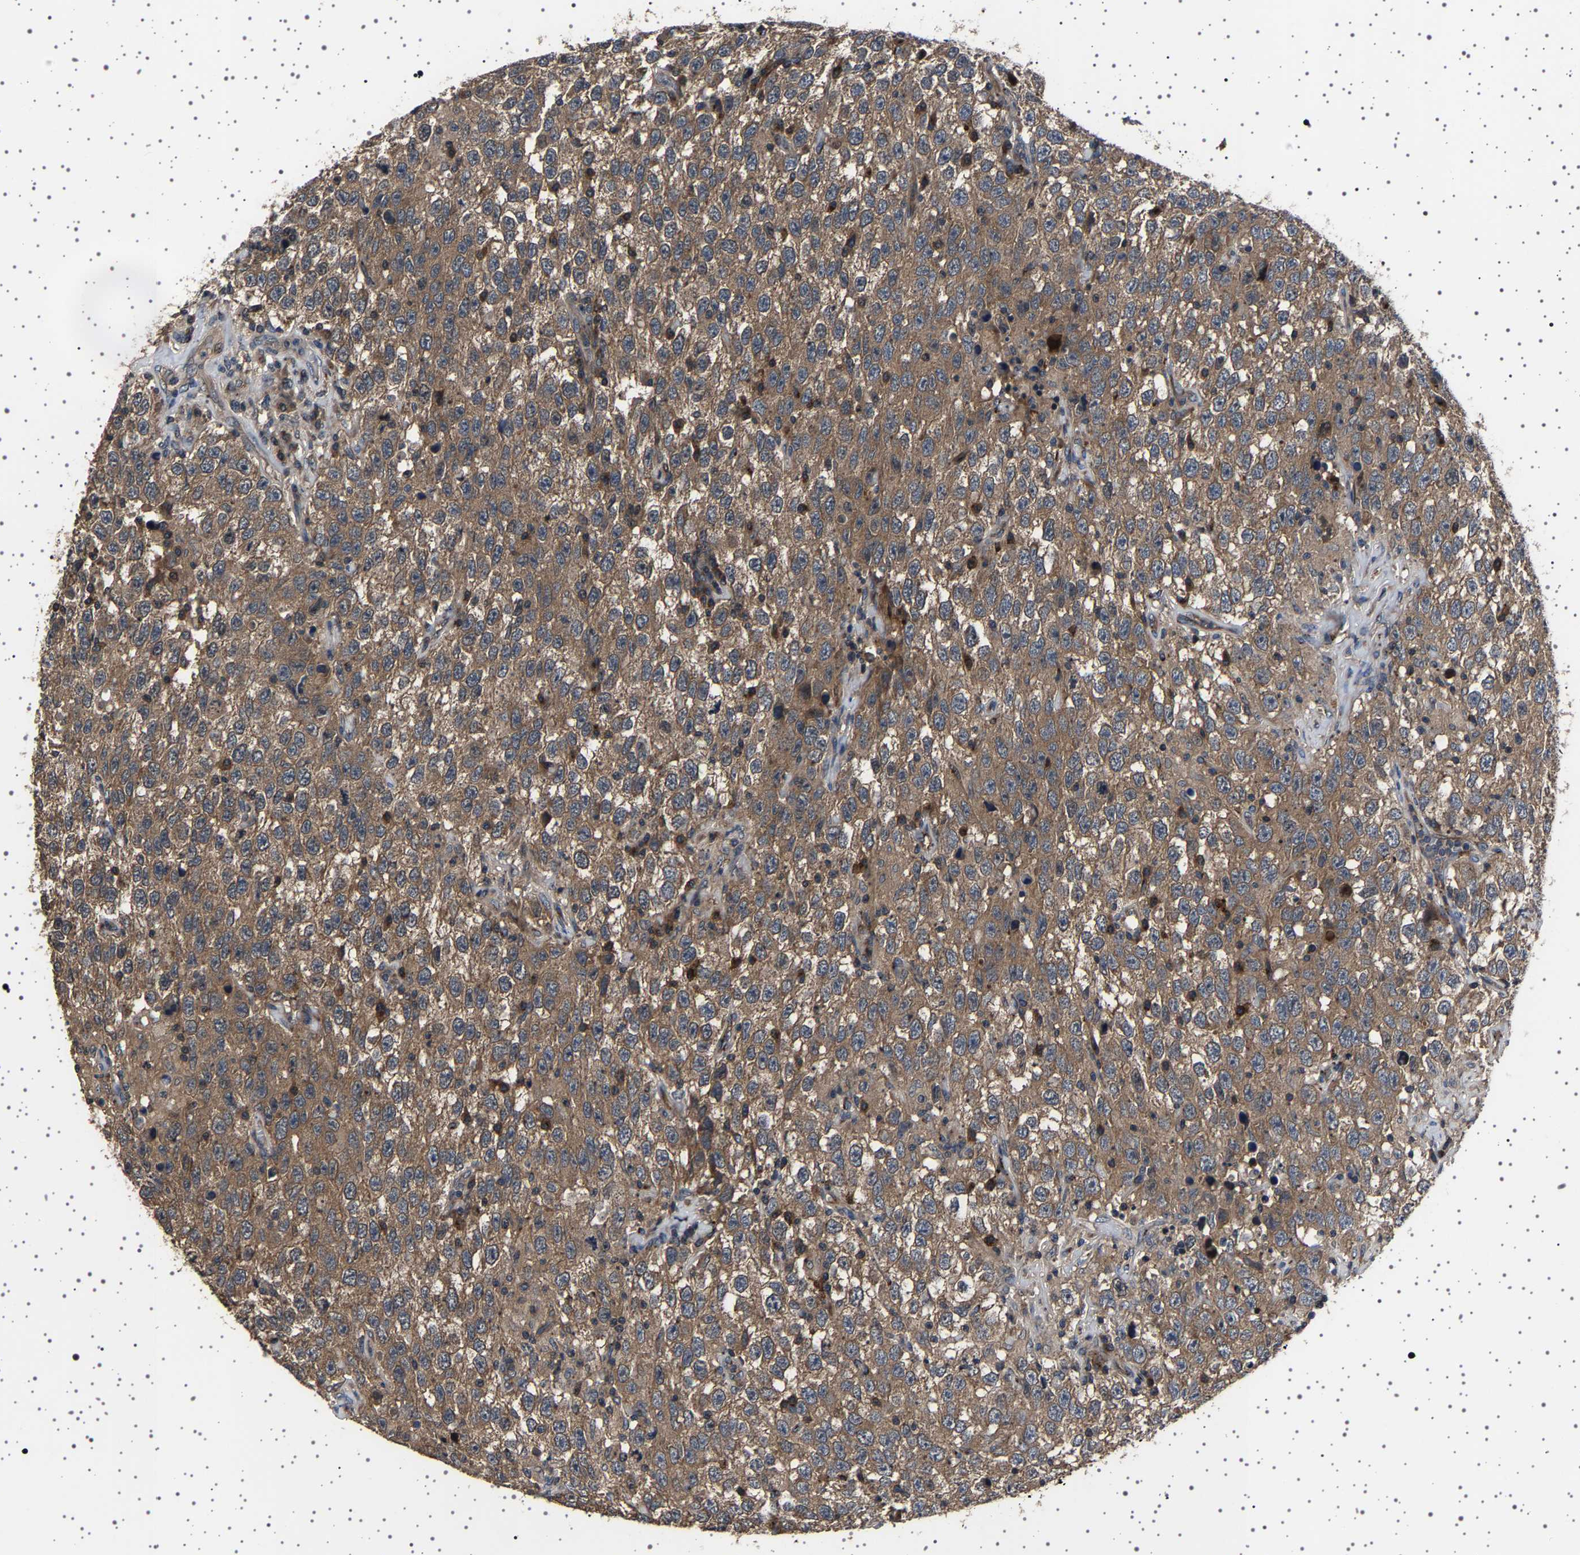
{"staining": {"intensity": "moderate", "quantity": ">75%", "location": "cytoplasmic/membranous"}, "tissue": "testis cancer", "cell_type": "Tumor cells", "image_type": "cancer", "snomed": [{"axis": "morphology", "description": "Seminoma, NOS"}, {"axis": "topography", "description": "Testis"}], "caption": "Tumor cells exhibit medium levels of moderate cytoplasmic/membranous expression in about >75% of cells in human seminoma (testis).", "gene": "NCKAP1", "patient": {"sex": "male", "age": 41}}